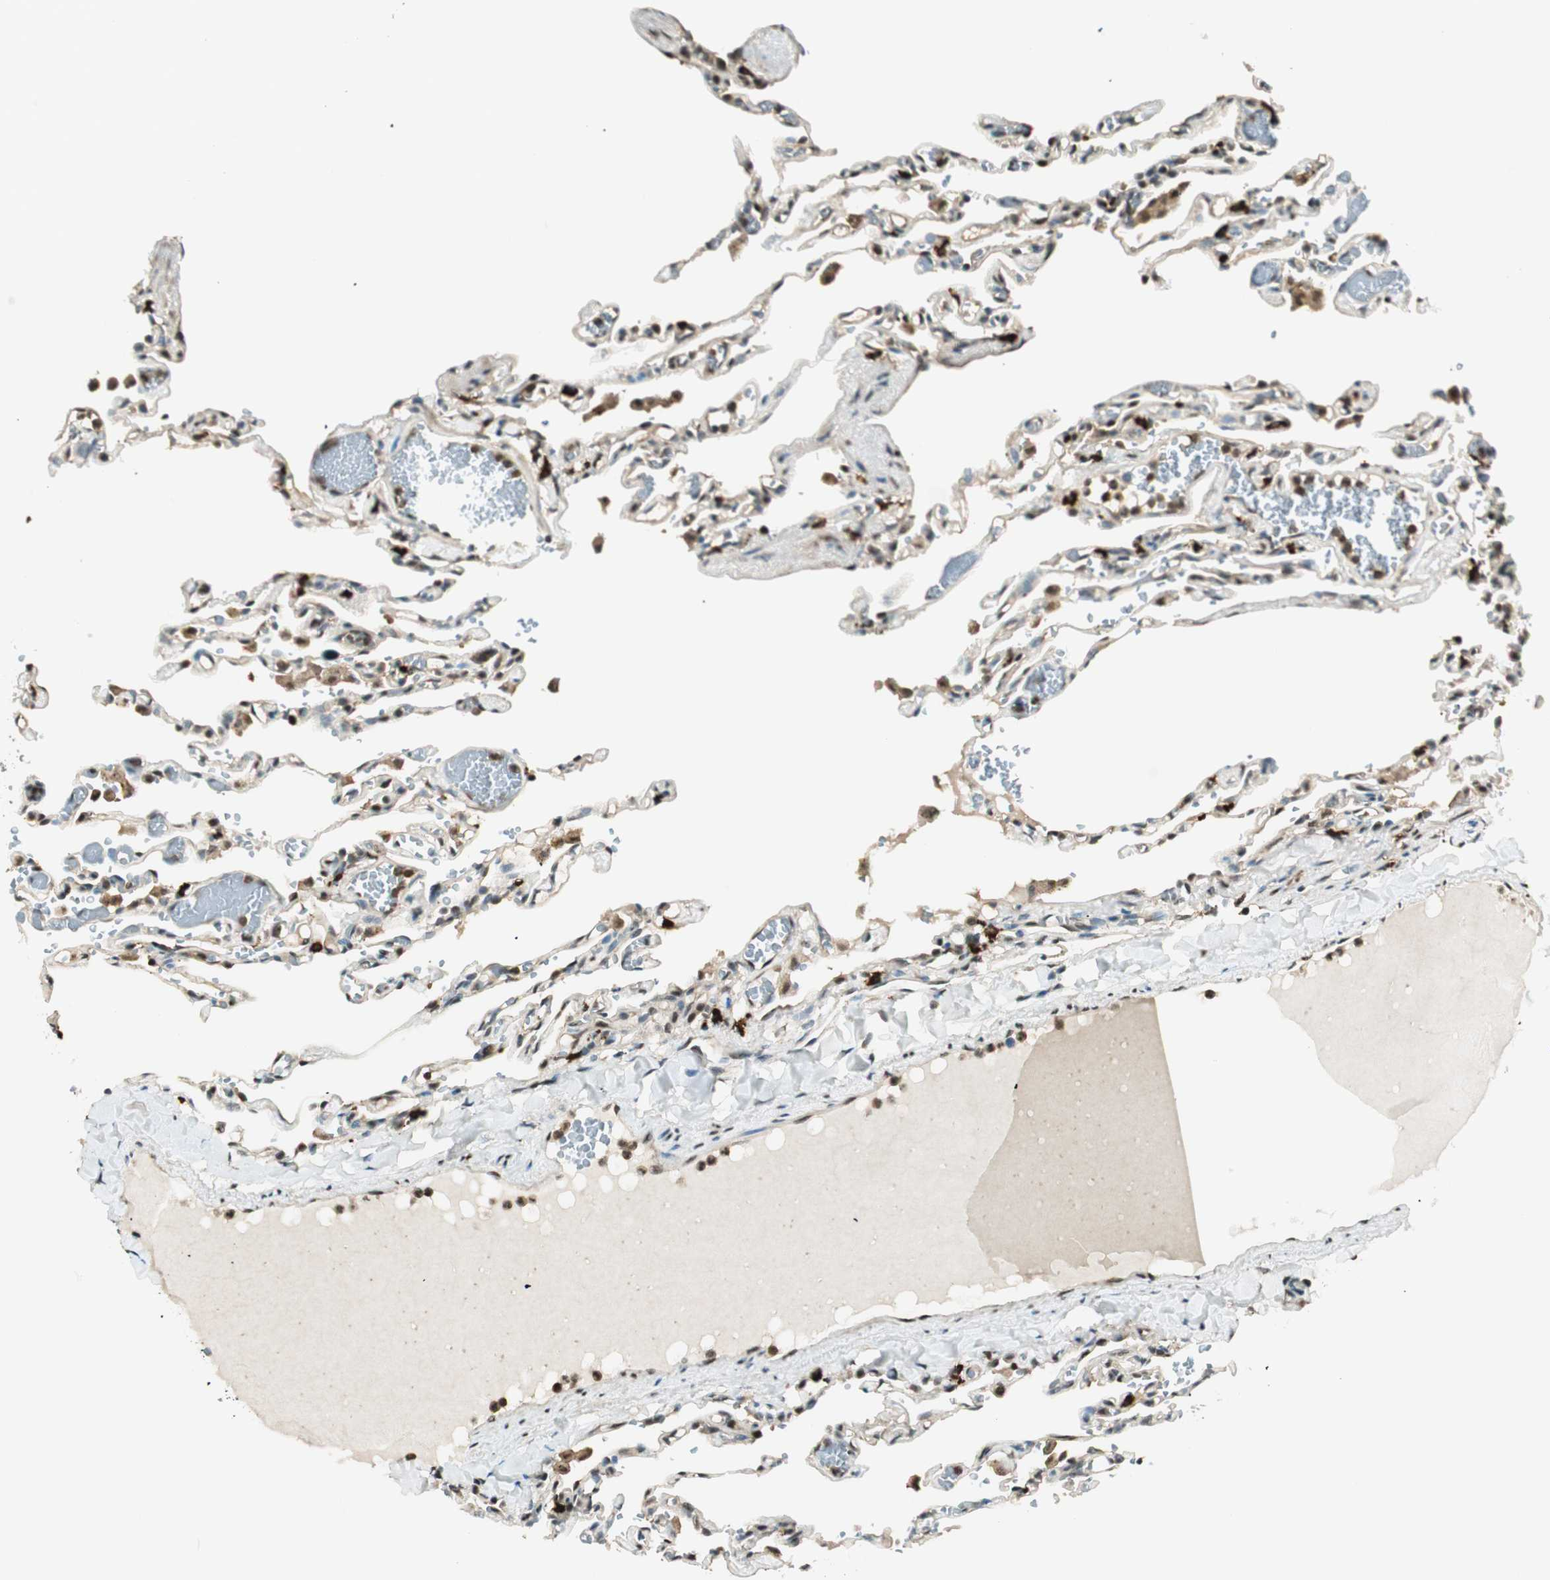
{"staining": {"intensity": "strong", "quantity": ">75%", "location": "cytoplasmic/membranous,nuclear"}, "tissue": "lung", "cell_type": "Alveolar cells", "image_type": "normal", "snomed": [{"axis": "morphology", "description": "Normal tissue, NOS"}, {"axis": "topography", "description": "Lung"}], "caption": "A brown stain highlights strong cytoplasmic/membranous,nuclear positivity of a protein in alveolar cells of normal lung. The staining was performed using DAB to visualize the protein expression in brown, while the nuclei were stained in blue with hematoxylin (Magnification: 20x).", "gene": "ENSG00000268870", "patient": {"sex": "male", "age": 21}}